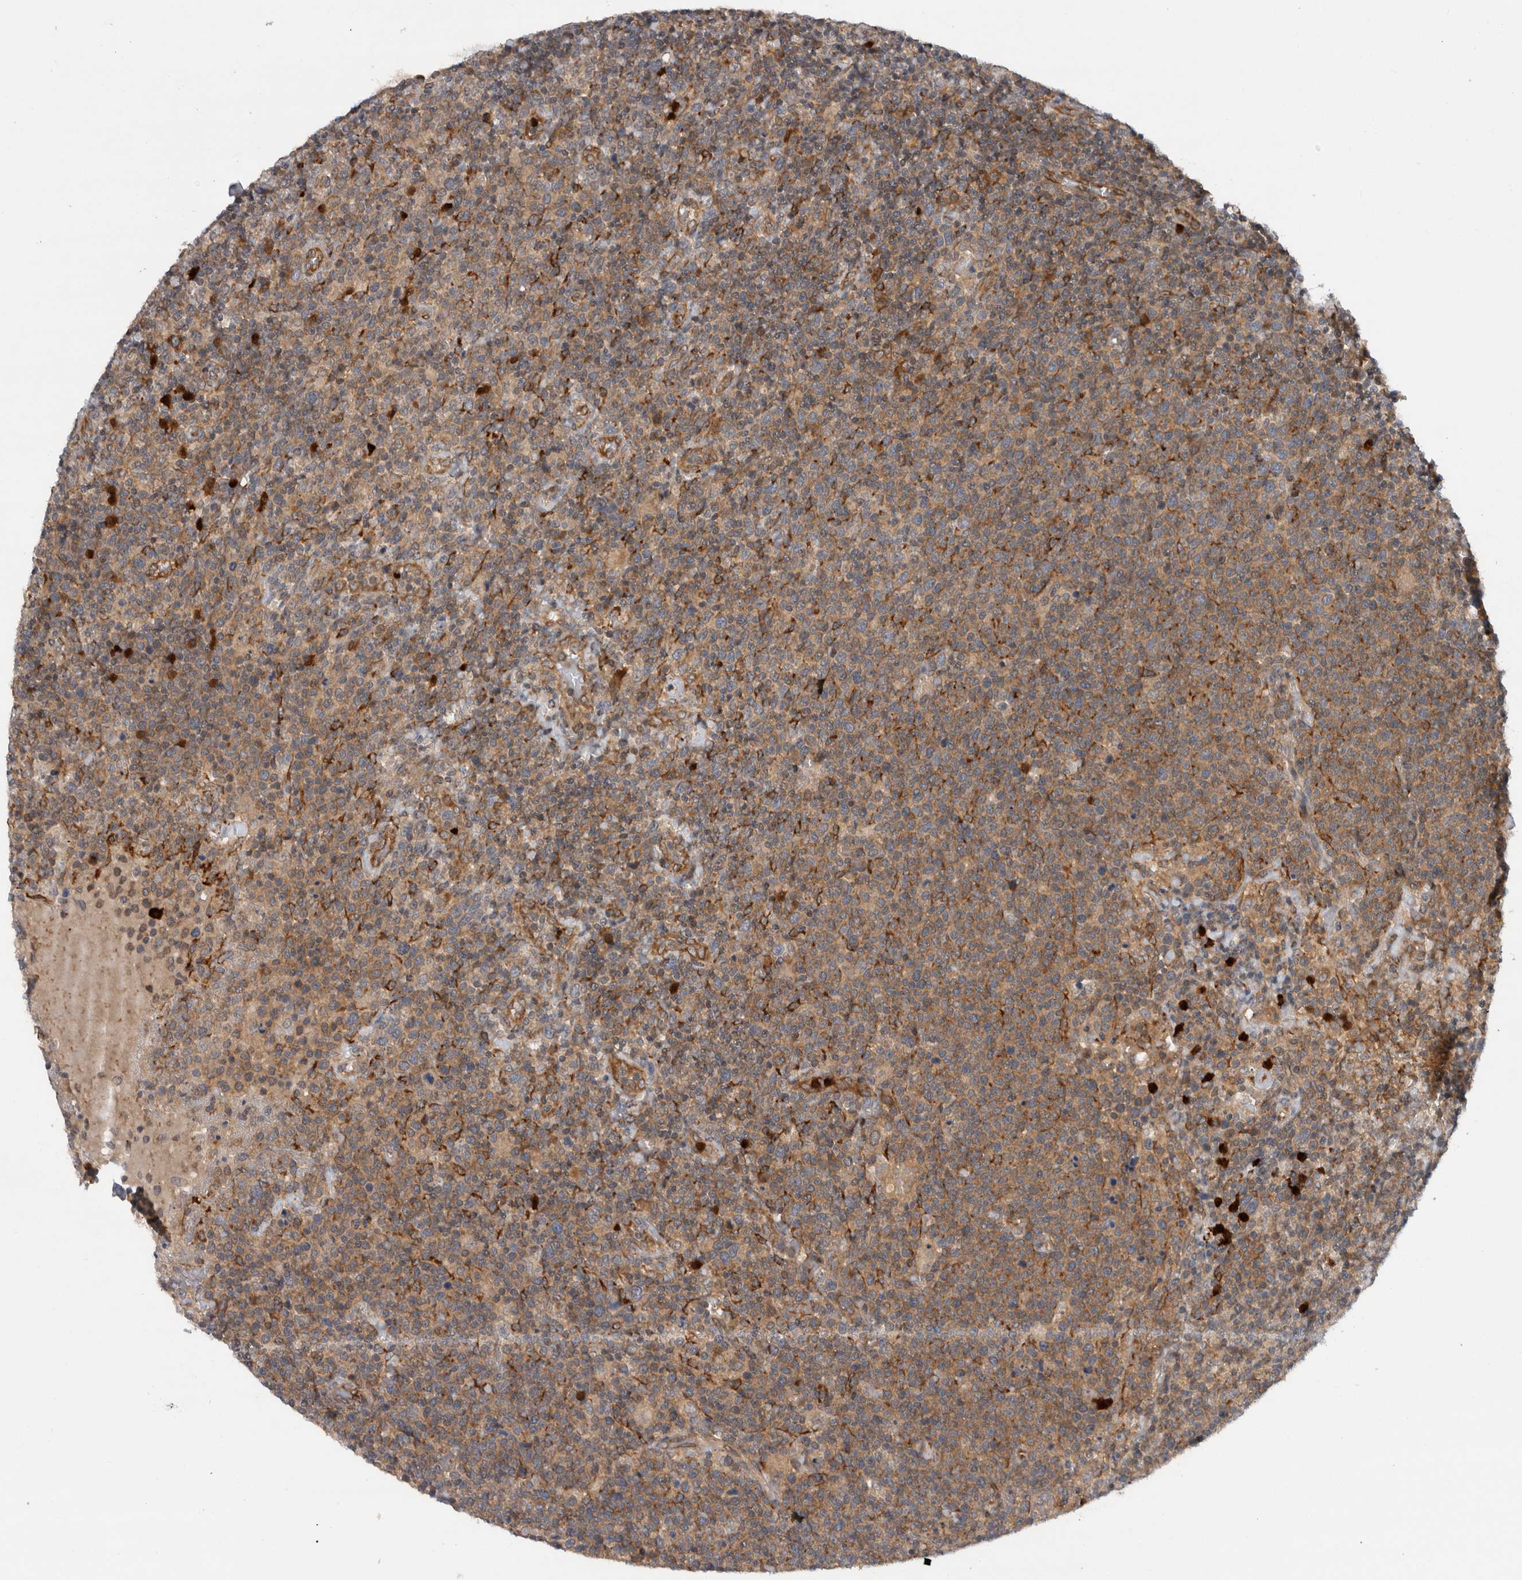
{"staining": {"intensity": "moderate", "quantity": ">75%", "location": "cytoplasmic/membranous"}, "tissue": "lymphoma", "cell_type": "Tumor cells", "image_type": "cancer", "snomed": [{"axis": "morphology", "description": "Malignant lymphoma, non-Hodgkin's type, High grade"}, {"axis": "topography", "description": "Lymph node"}], "caption": "Moderate cytoplasmic/membranous expression is appreciated in about >75% of tumor cells in malignant lymphoma, non-Hodgkin's type (high-grade).", "gene": "PDCD2", "patient": {"sex": "male", "age": 61}}